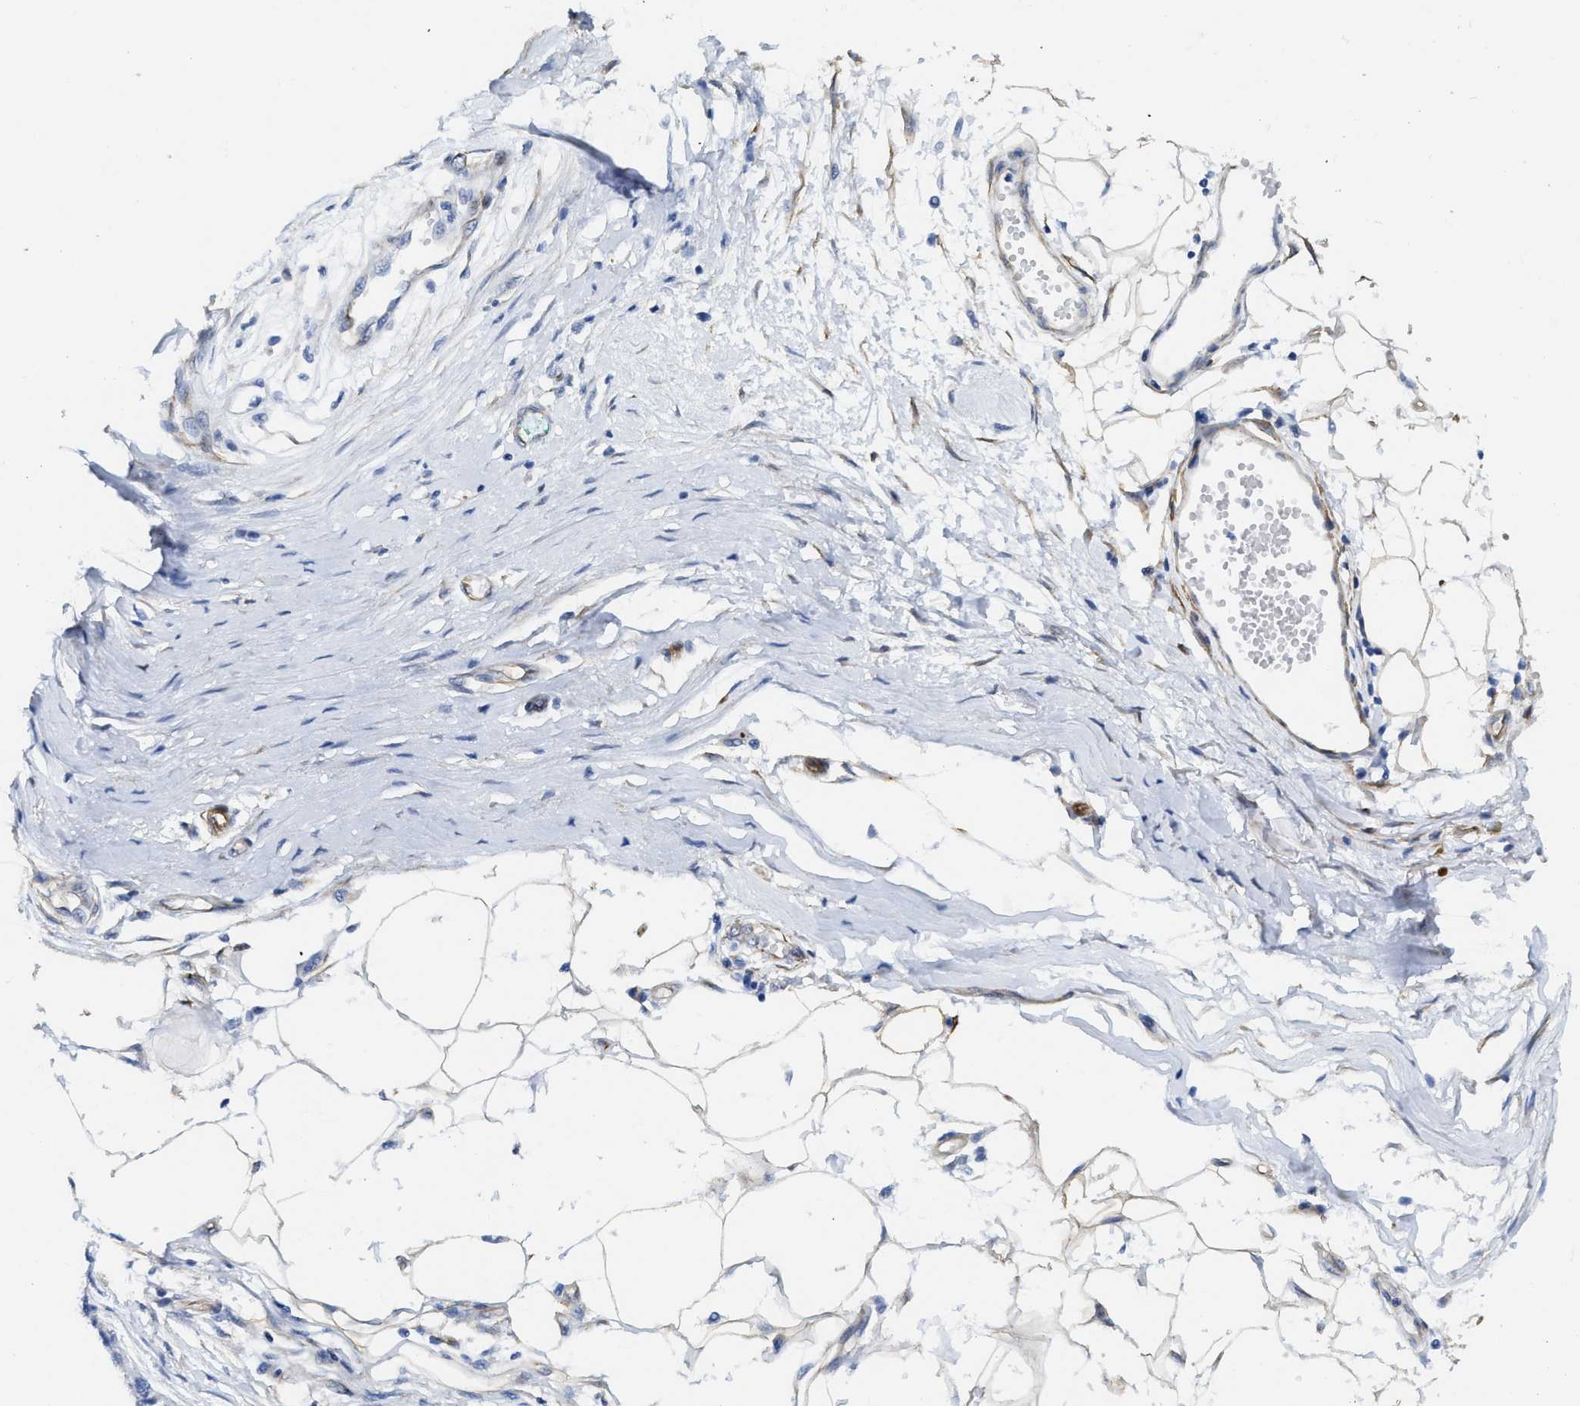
{"staining": {"intensity": "negative", "quantity": "none", "location": "none"}, "tissue": "melanoma", "cell_type": "Tumor cells", "image_type": "cancer", "snomed": [{"axis": "morphology", "description": "Normal tissue, NOS"}, {"axis": "morphology", "description": "Malignant melanoma, NOS"}, {"axis": "topography", "description": "Skin"}], "caption": "Tumor cells show no significant expression in malignant melanoma. (Stains: DAB (3,3'-diaminobenzidine) IHC with hematoxylin counter stain, Microscopy: brightfield microscopy at high magnification).", "gene": "TUB", "patient": {"sex": "male", "age": 62}}